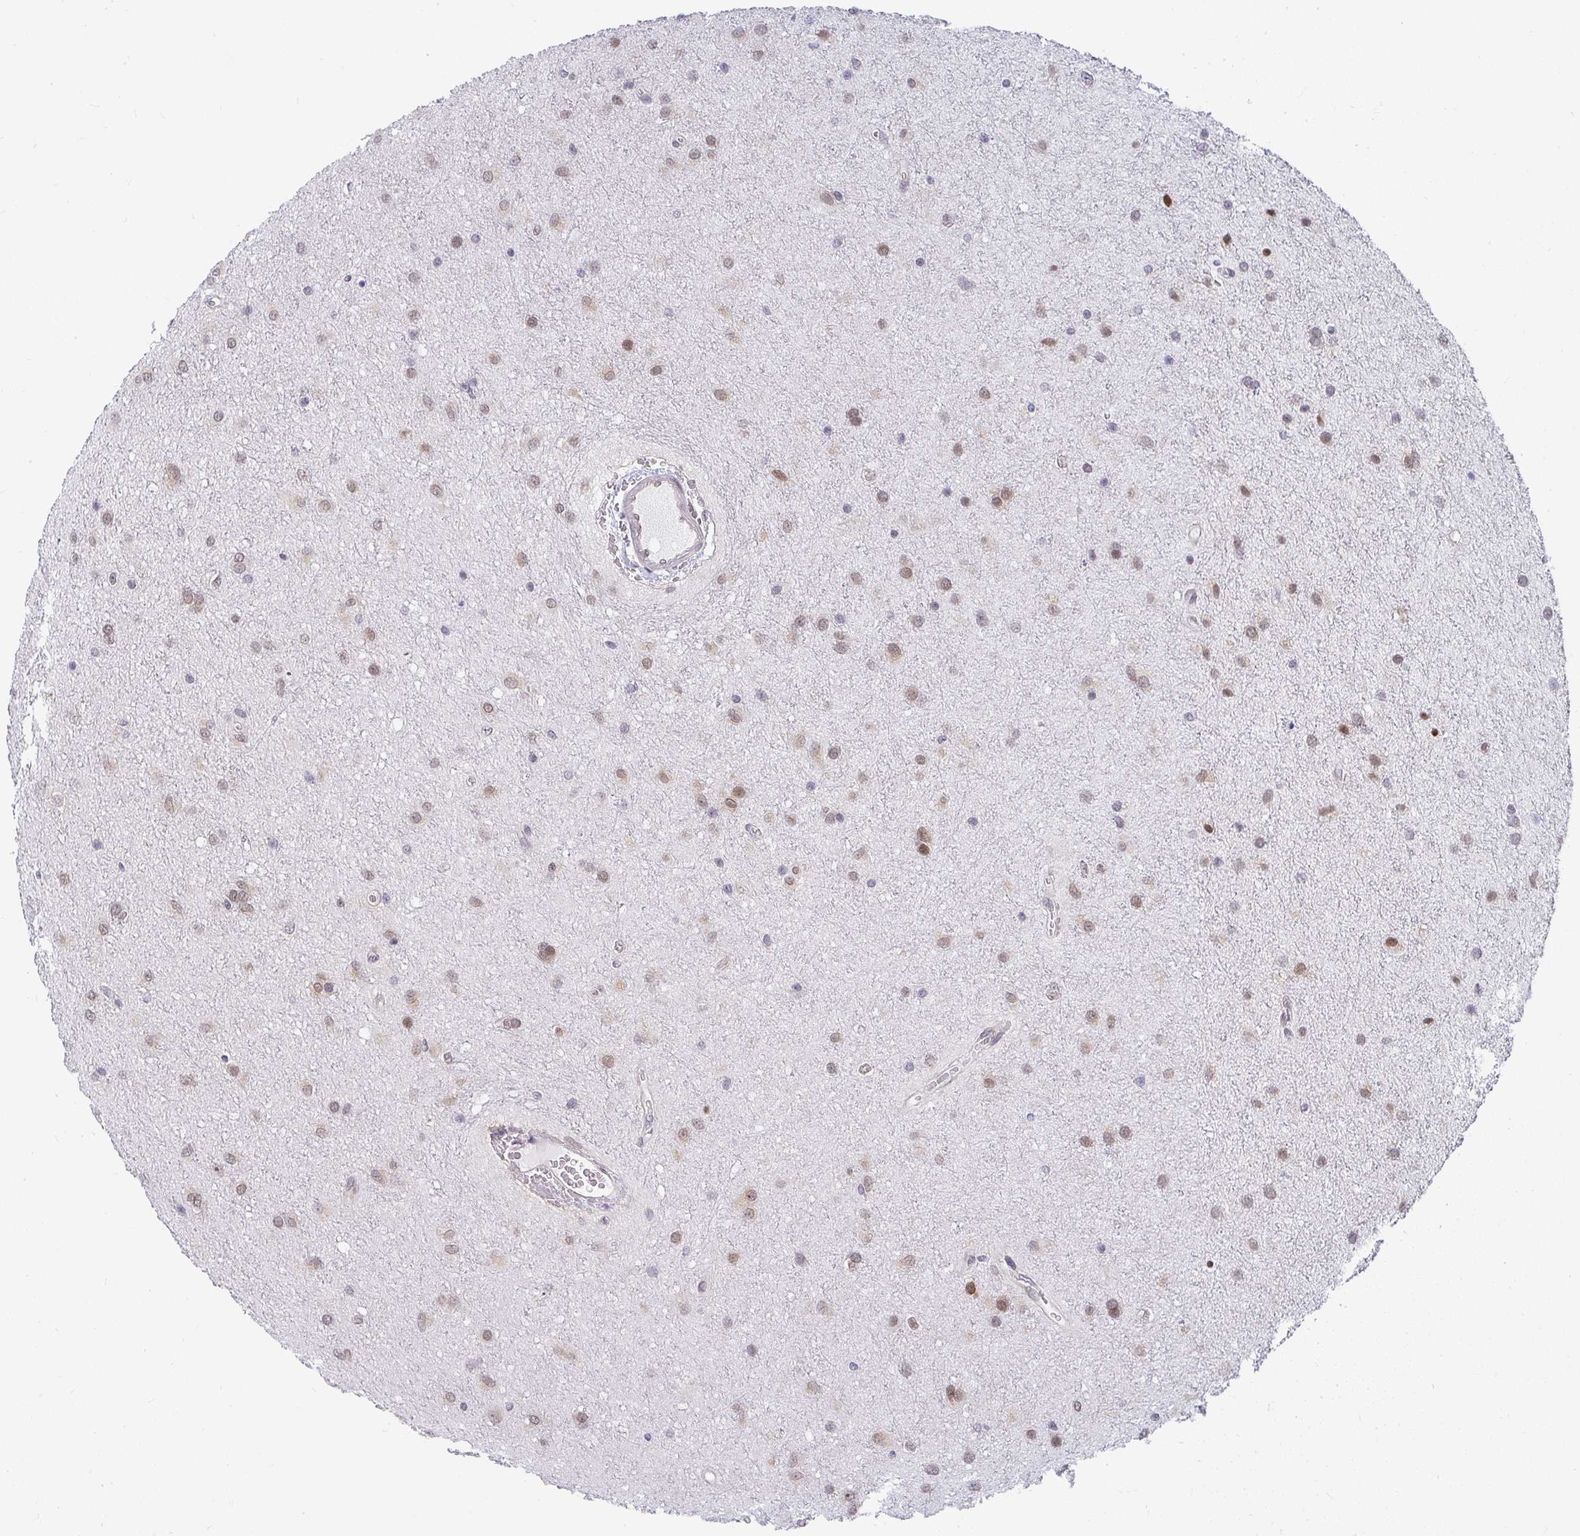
{"staining": {"intensity": "moderate", "quantity": "25%-75%", "location": "nuclear"}, "tissue": "glioma", "cell_type": "Tumor cells", "image_type": "cancer", "snomed": [{"axis": "morphology", "description": "Glioma, malignant, Low grade"}, {"axis": "topography", "description": "Cerebellum"}], "caption": "DAB immunohistochemical staining of glioma reveals moderate nuclear protein expression in about 25%-75% of tumor cells. The protein is stained brown, and the nuclei are stained in blue (DAB (3,3'-diaminobenzidine) IHC with brightfield microscopy, high magnification).", "gene": "SYNCRIP", "patient": {"sex": "female", "age": 5}}